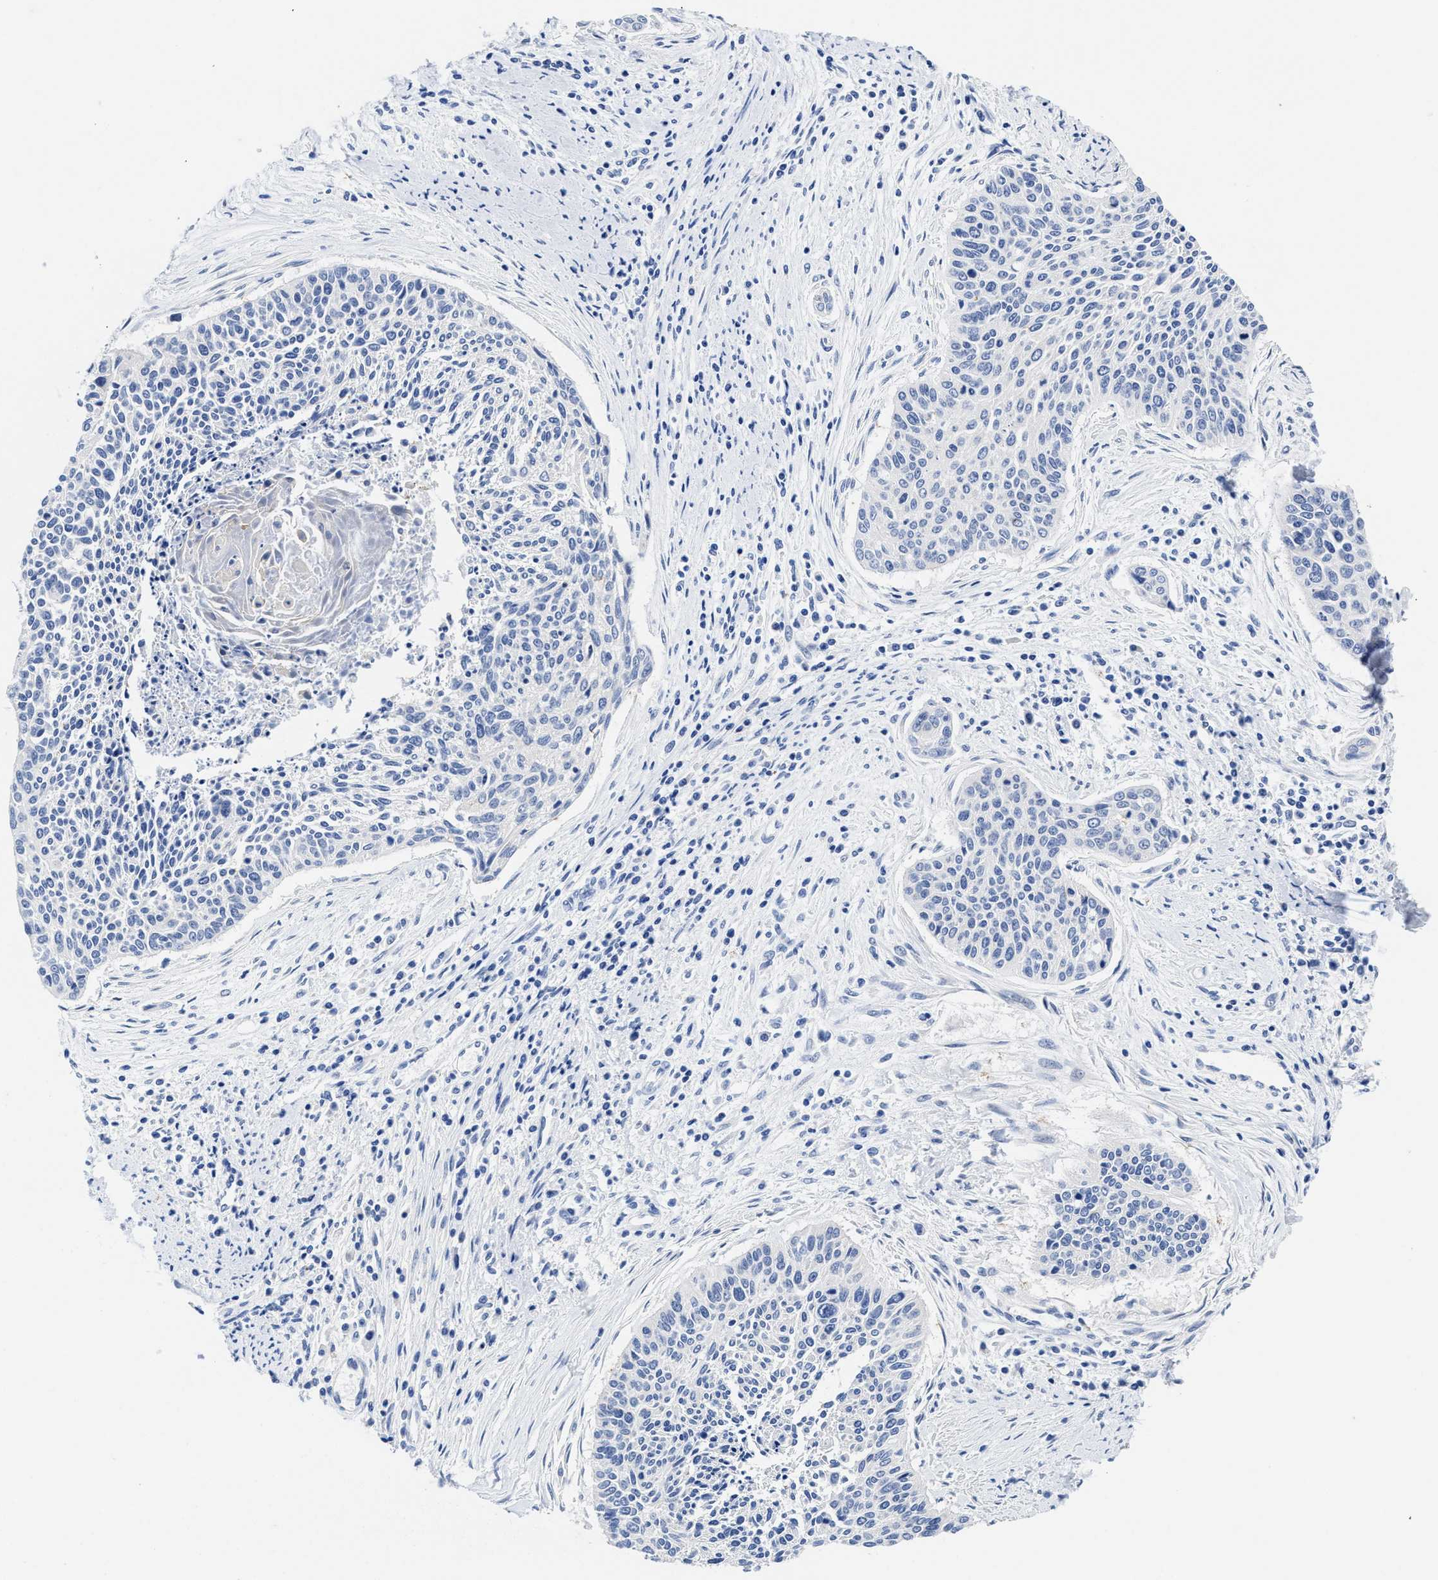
{"staining": {"intensity": "negative", "quantity": "none", "location": "none"}, "tissue": "cervical cancer", "cell_type": "Tumor cells", "image_type": "cancer", "snomed": [{"axis": "morphology", "description": "Squamous cell carcinoma, NOS"}, {"axis": "topography", "description": "Cervix"}], "caption": "An image of human cervical cancer (squamous cell carcinoma) is negative for staining in tumor cells.", "gene": "HOOK1", "patient": {"sex": "female", "age": 55}}